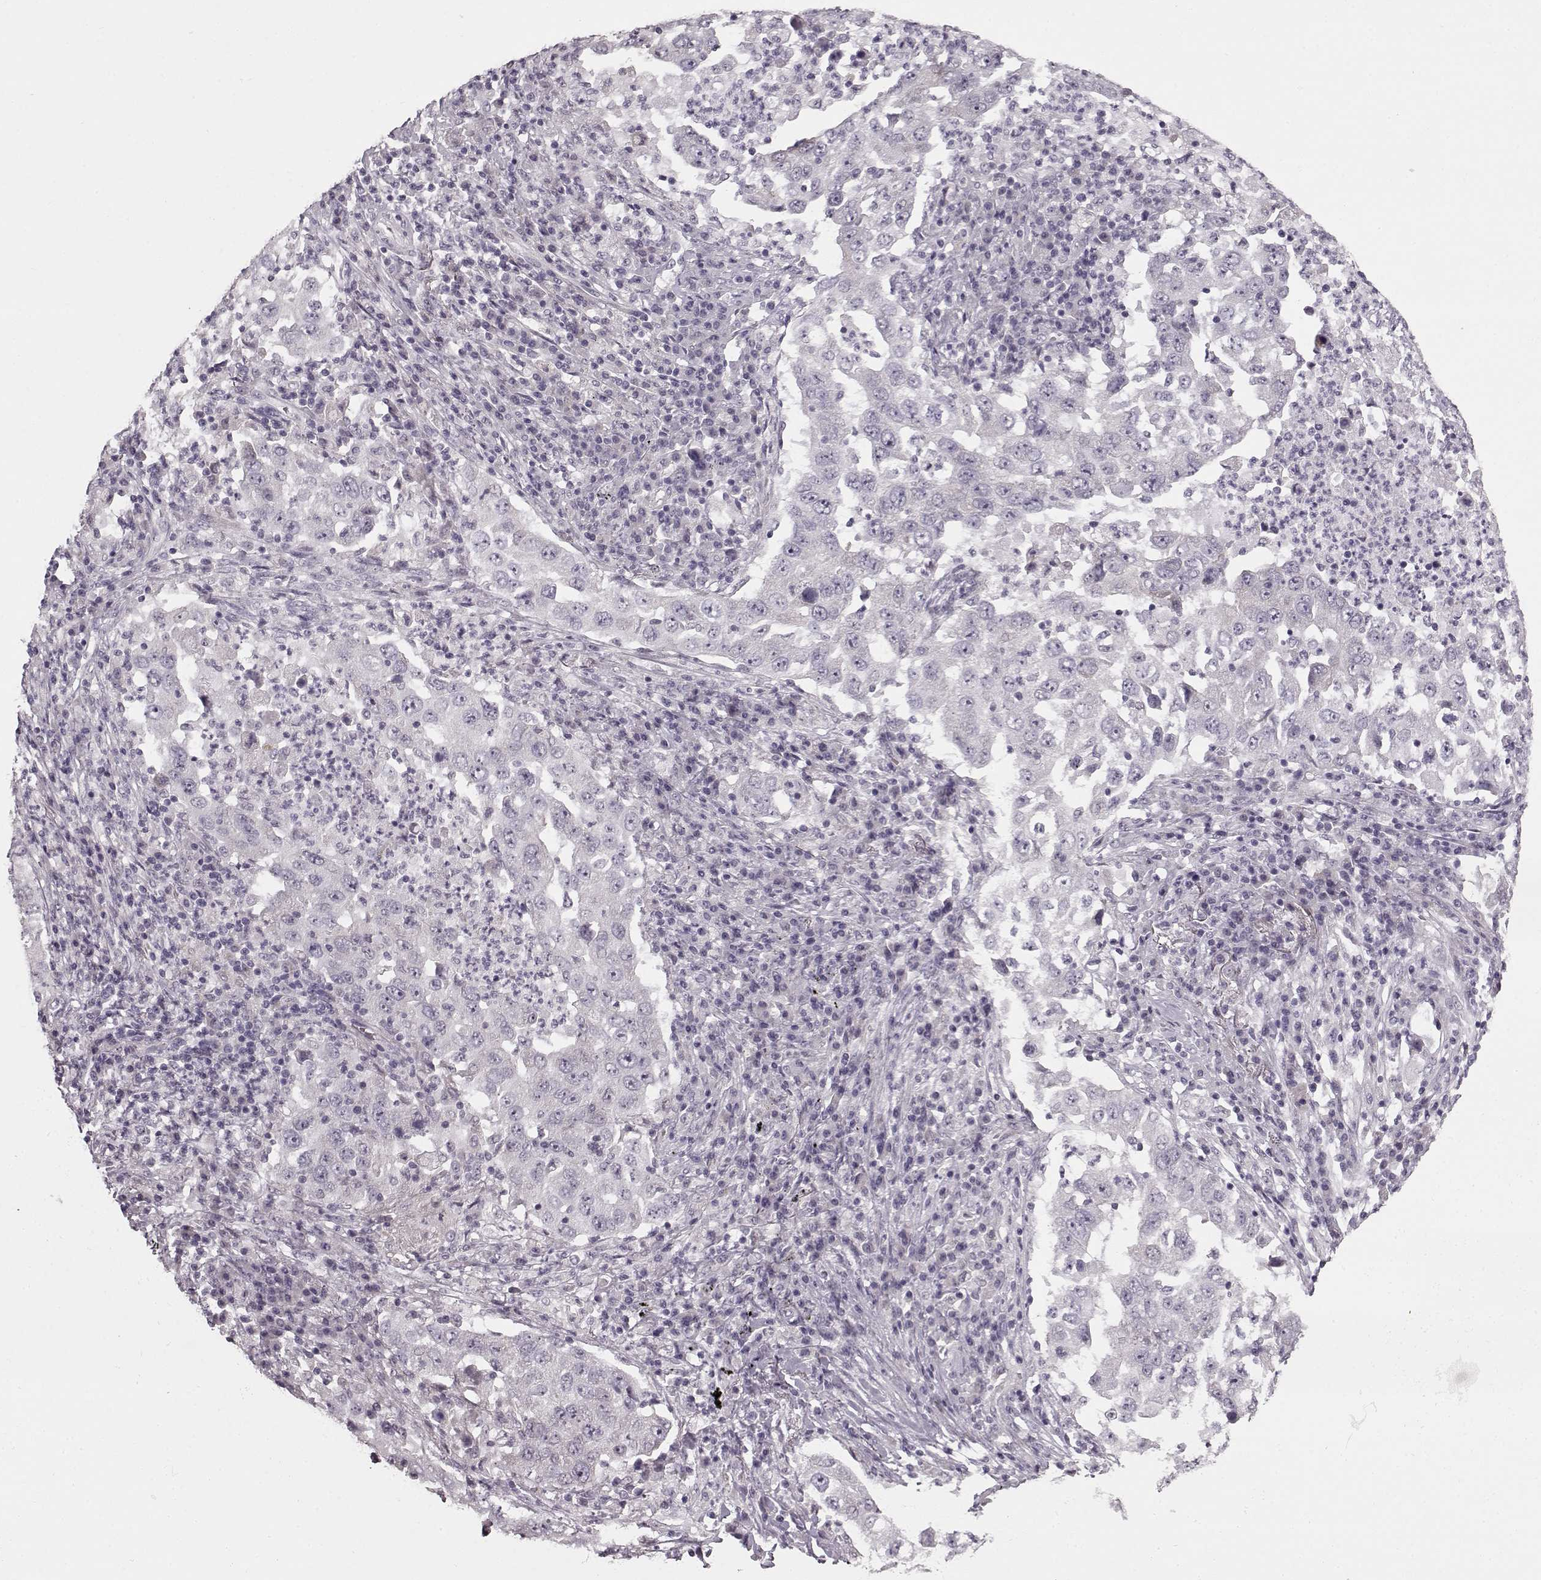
{"staining": {"intensity": "negative", "quantity": "none", "location": "none"}, "tissue": "lung cancer", "cell_type": "Tumor cells", "image_type": "cancer", "snomed": [{"axis": "morphology", "description": "Adenocarcinoma, NOS"}, {"axis": "topography", "description": "Lung"}], "caption": "The photomicrograph reveals no significant staining in tumor cells of adenocarcinoma (lung). The staining was performed using DAB to visualize the protein expression in brown, while the nuclei were stained in blue with hematoxylin (Magnification: 20x).", "gene": "MAP6D1", "patient": {"sex": "male", "age": 73}}